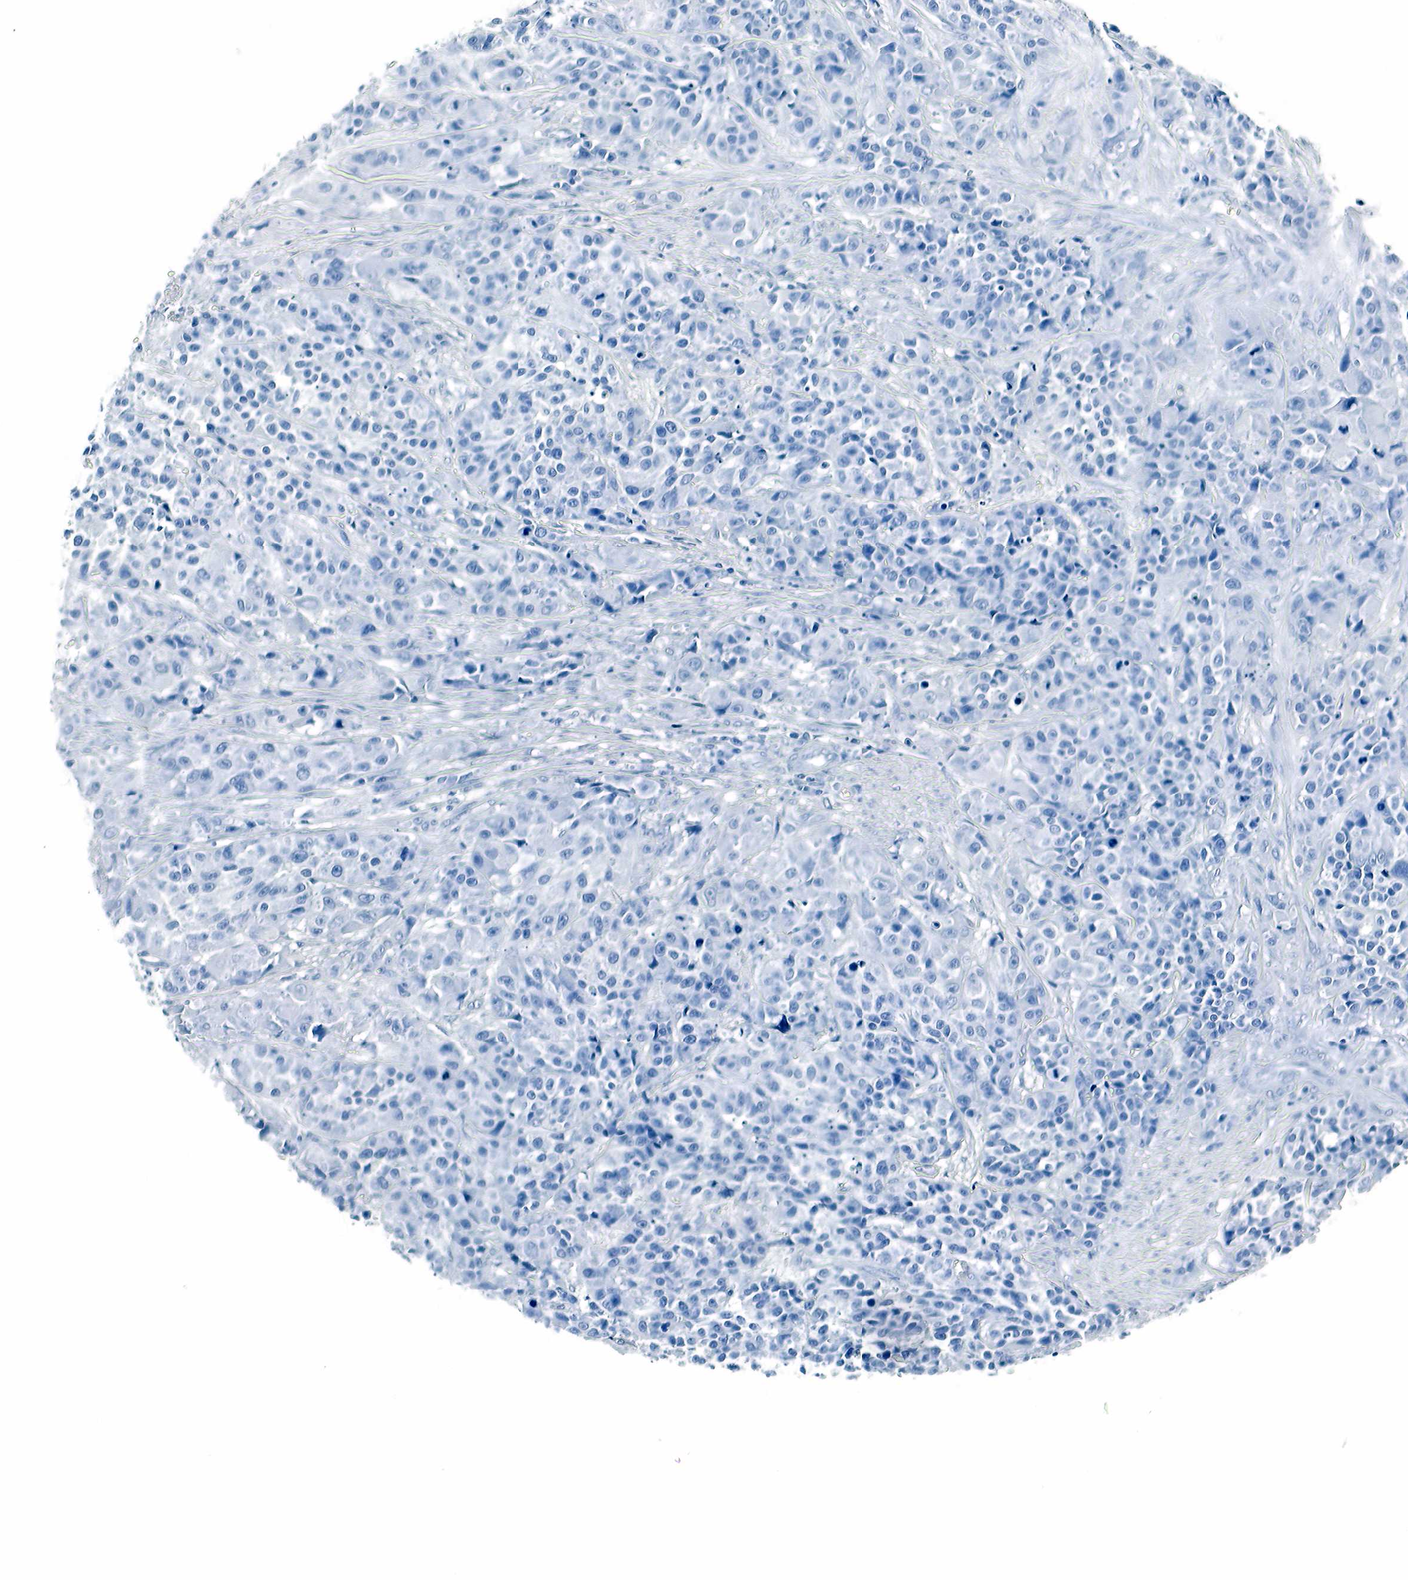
{"staining": {"intensity": "negative", "quantity": "none", "location": "none"}, "tissue": "urothelial cancer", "cell_type": "Tumor cells", "image_type": "cancer", "snomed": [{"axis": "morphology", "description": "Urothelial carcinoma, High grade"}, {"axis": "topography", "description": "Urinary bladder"}], "caption": "This is an immunohistochemistry (IHC) image of urothelial carcinoma (high-grade). There is no positivity in tumor cells.", "gene": "GCG", "patient": {"sex": "female", "age": 81}}